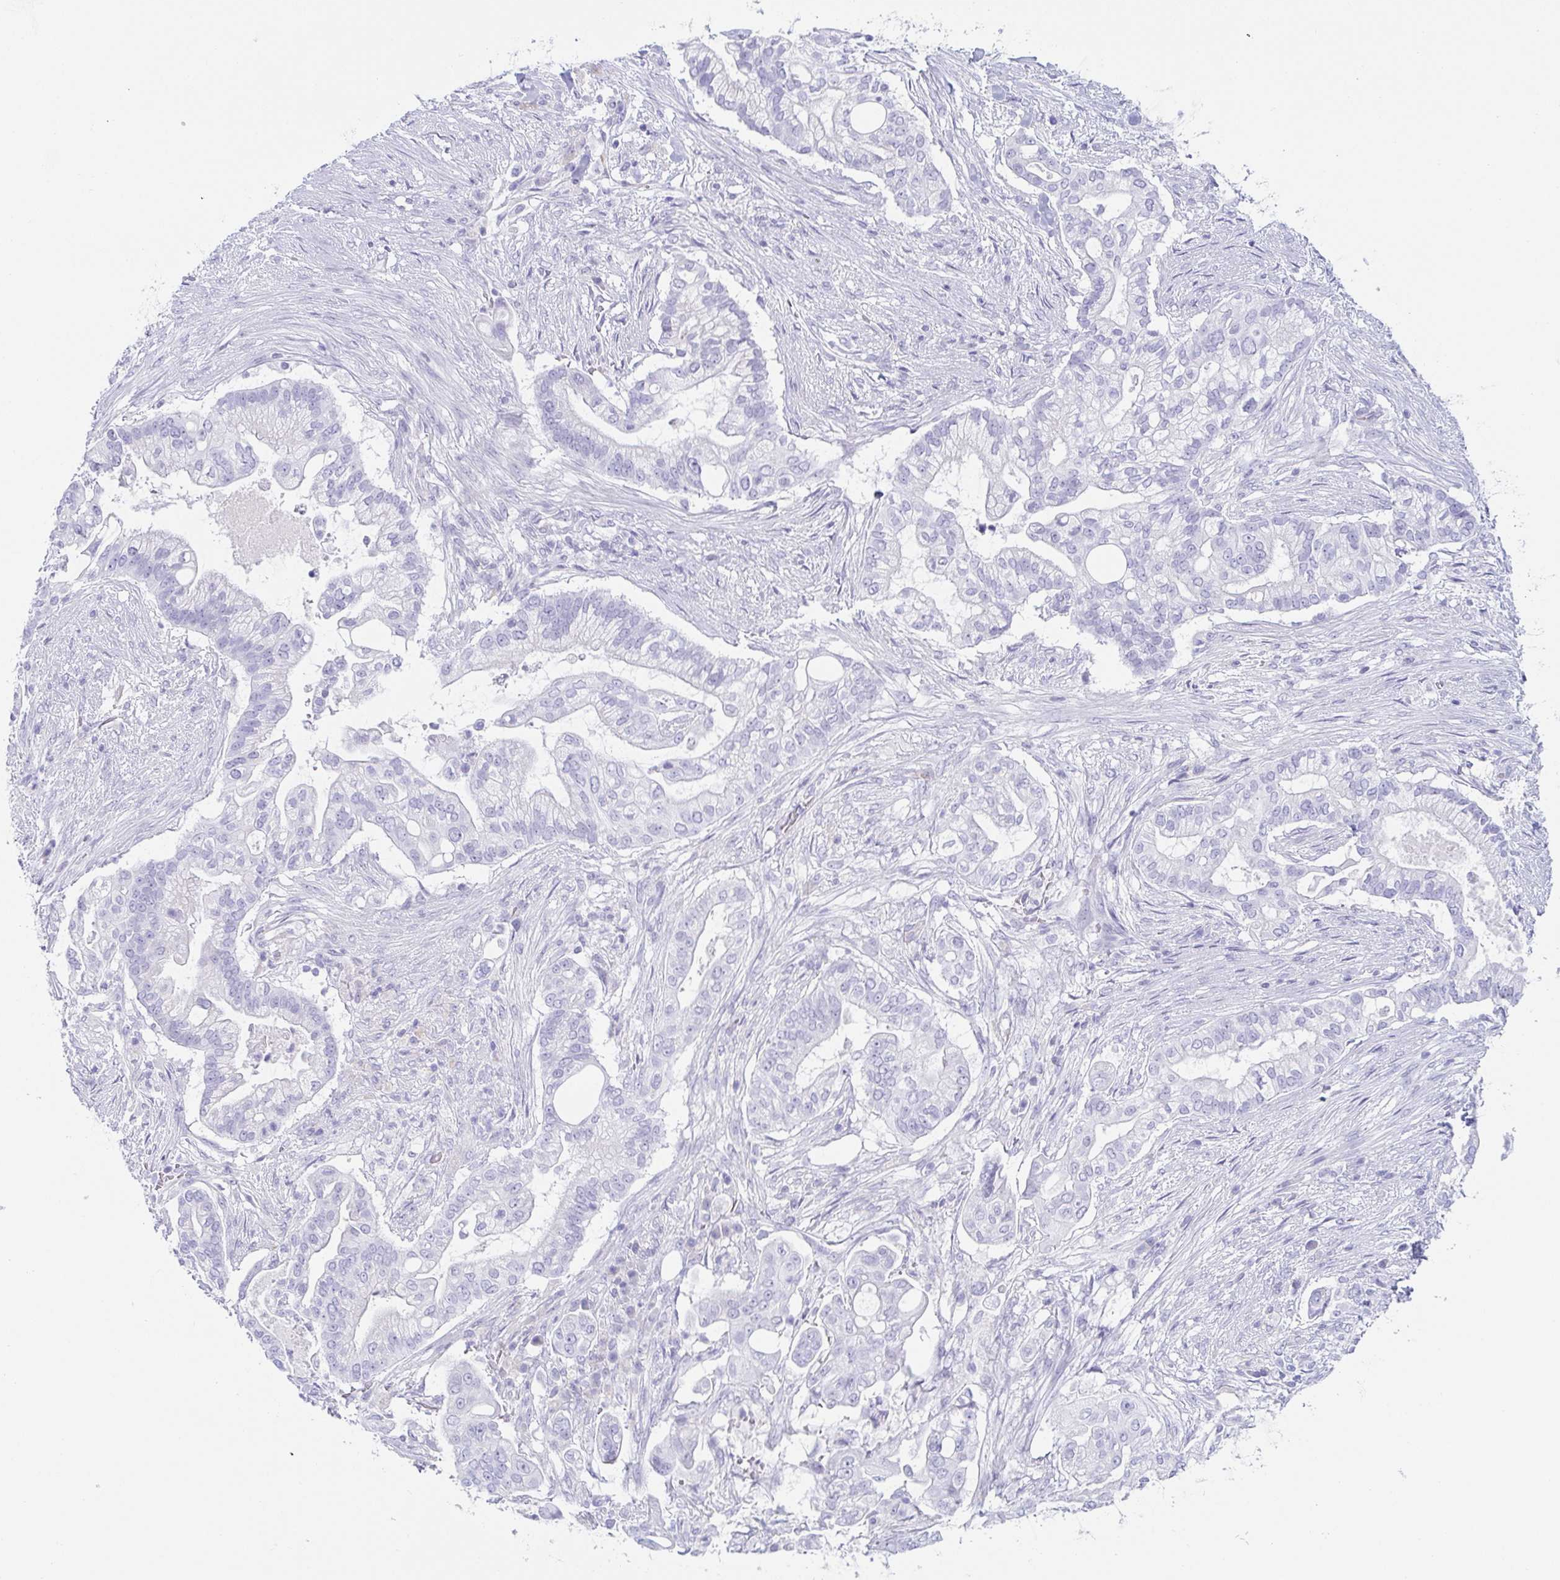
{"staining": {"intensity": "negative", "quantity": "none", "location": "none"}, "tissue": "pancreatic cancer", "cell_type": "Tumor cells", "image_type": "cancer", "snomed": [{"axis": "morphology", "description": "Adenocarcinoma, NOS"}, {"axis": "topography", "description": "Pancreas"}], "caption": "Tumor cells are negative for brown protein staining in pancreatic cancer. (DAB immunohistochemistry visualized using brightfield microscopy, high magnification).", "gene": "PRR27", "patient": {"sex": "female", "age": 69}}